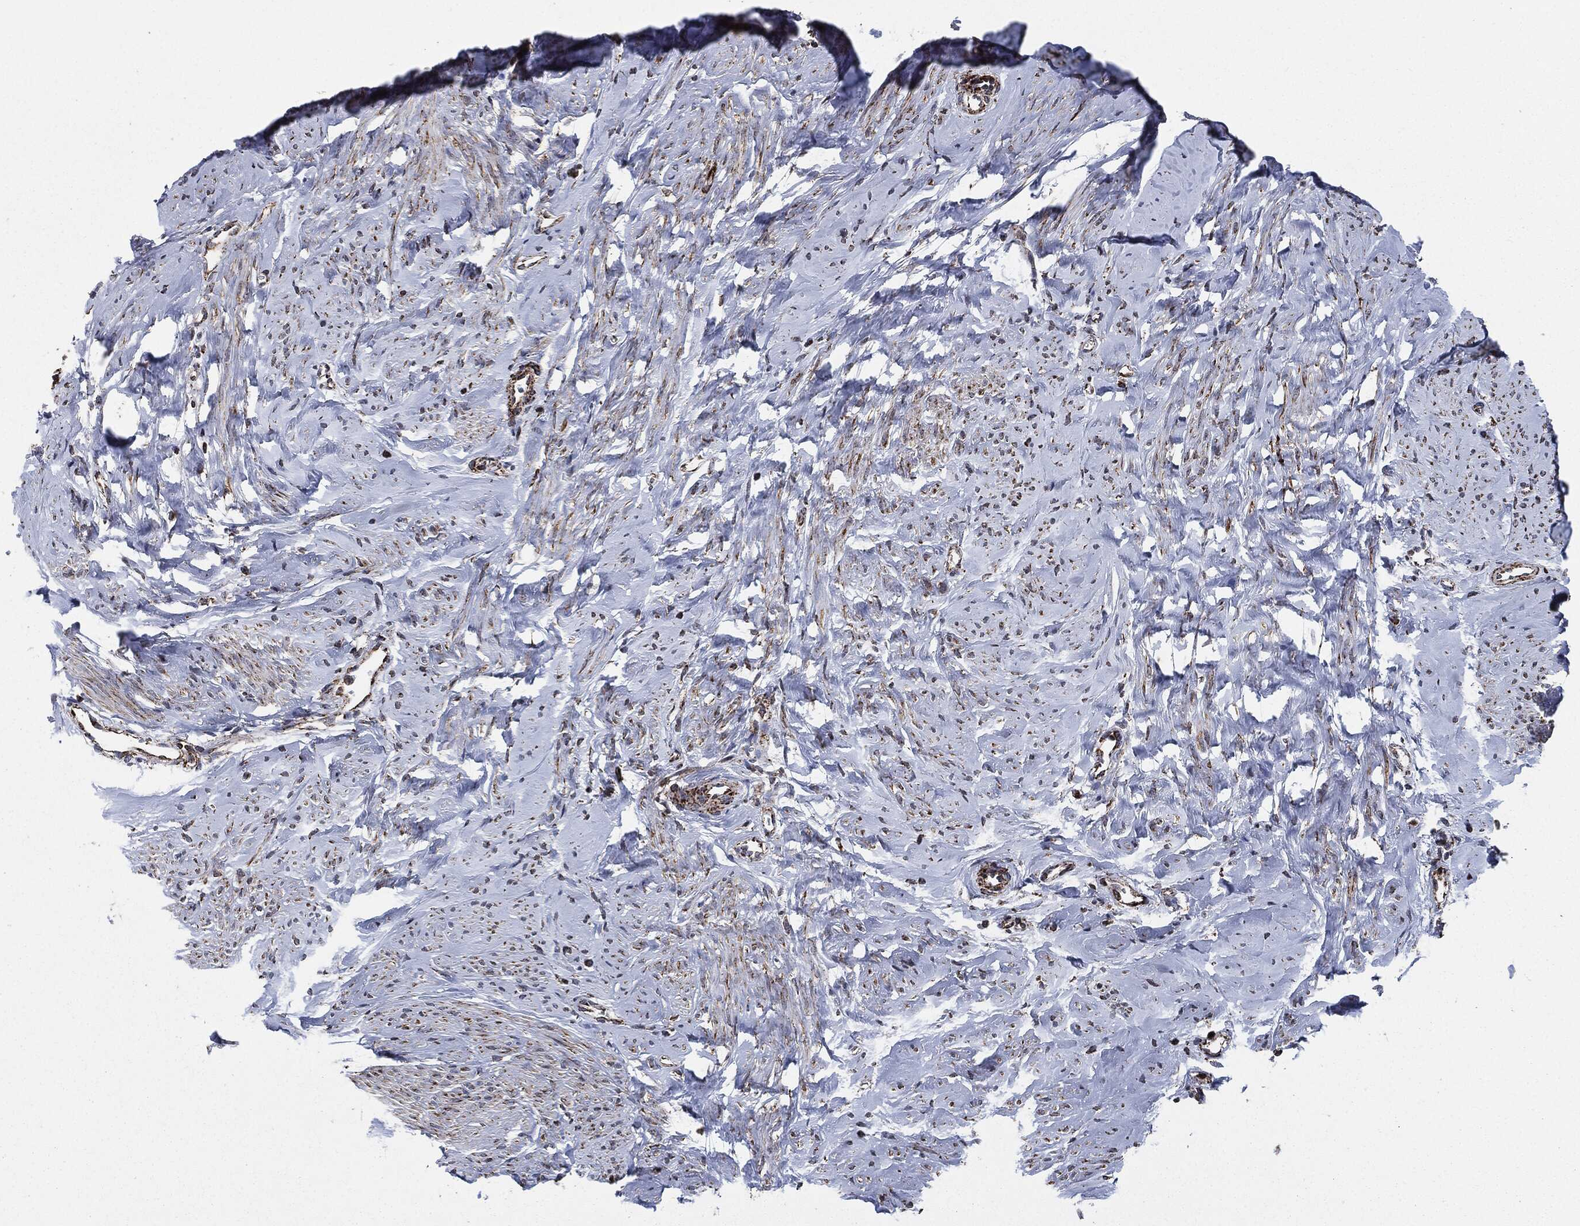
{"staining": {"intensity": "strong", "quantity": "25%-75%", "location": "cytoplasmic/membranous"}, "tissue": "smooth muscle", "cell_type": "Smooth muscle cells", "image_type": "normal", "snomed": [{"axis": "morphology", "description": "Normal tissue, NOS"}, {"axis": "topography", "description": "Smooth muscle"}], "caption": "Immunohistochemistry (IHC) staining of unremarkable smooth muscle, which demonstrates high levels of strong cytoplasmic/membranous expression in approximately 25%-75% of smooth muscle cells indicating strong cytoplasmic/membranous protein staining. The staining was performed using DAB (brown) for protein detection and nuclei were counterstained in hematoxylin (blue).", "gene": "FH", "patient": {"sex": "female", "age": 48}}